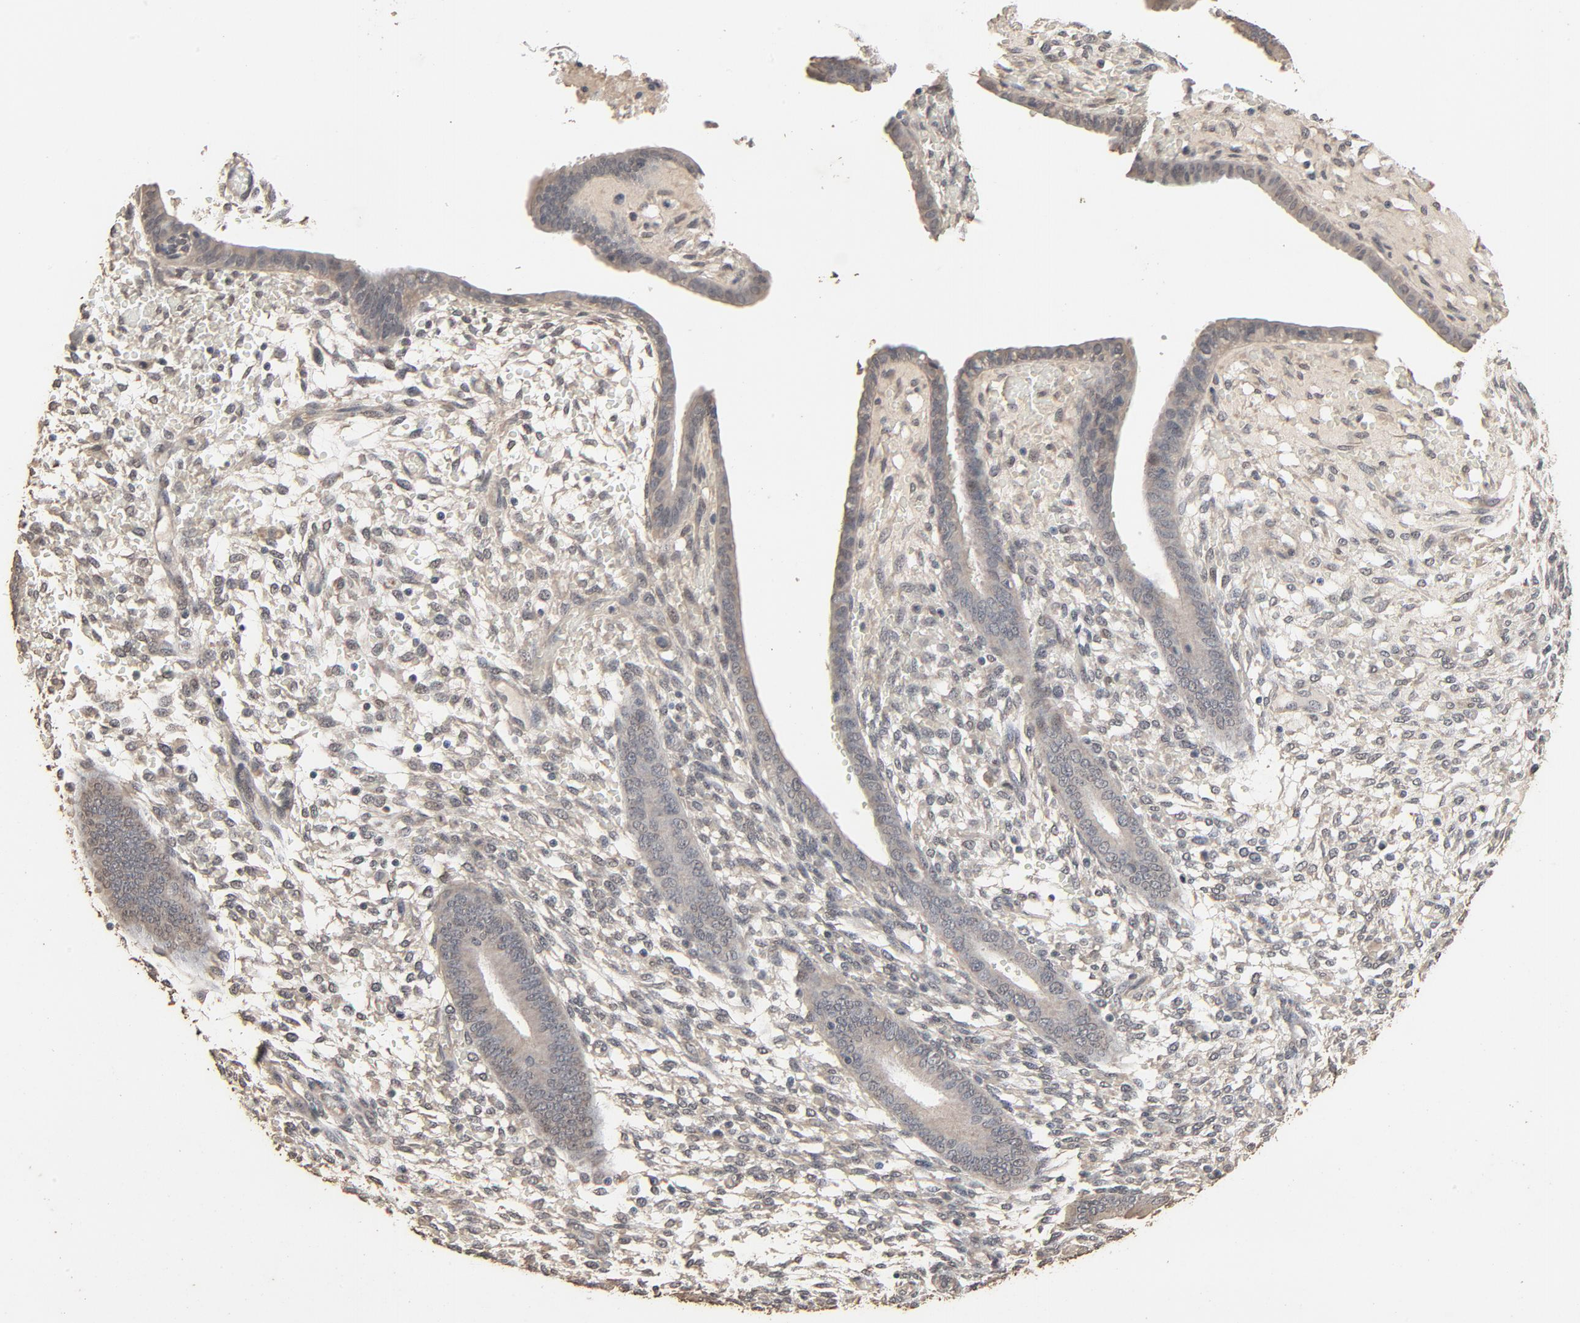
{"staining": {"intensity": "weak", "quantity": ">75%", "location": "cytoplasmic/membranous"}, "tissue": "endometrium", "cell_type": "Cells in endometrial stroma", "image_type": "normal", "snomed": [{"axis": "morphology", "description": "Normal tissue, NOS"}, {"axis": "topography", "description": "Endometrium"}], "caption": "Brown immunohistochemical staining in benign endometrium demonstrates weak cytoplasmic/membranous expression in about >75% of cells in endometrial stroma.", "gene": "MT3", "patient": {"sex": "female", "age": 42}}